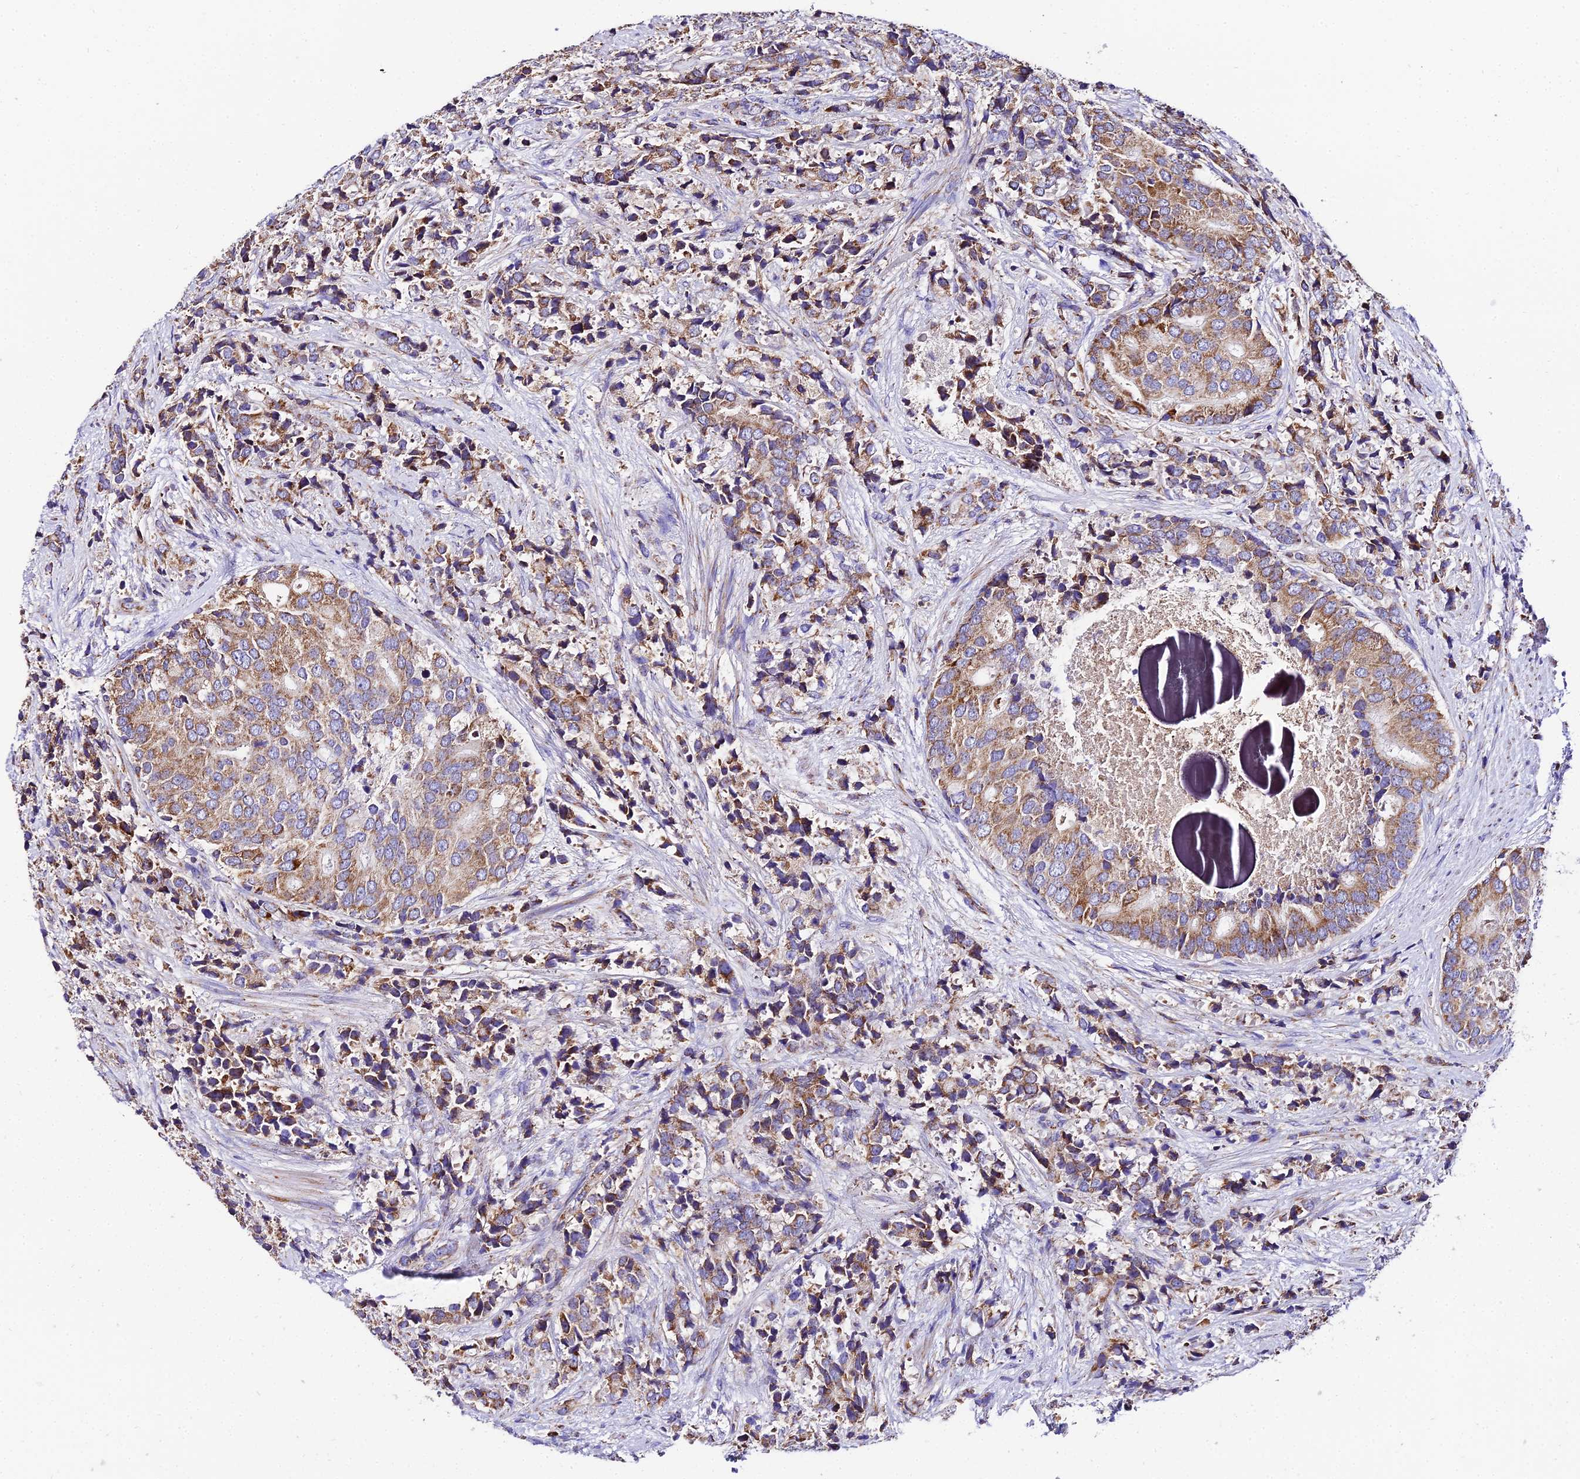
{"staining": {"intensity": "moderate", "quantity": ">75%", "location": "cytoplasmic/membranous"}, "tissue": "prostate cancer", "cell_type": "Tumor cells", "image_type": "cancer", "snomed": [{"axis": "morphology", "description": "Adenocarcinoma, High grade"}, {"axis": "topography", "description": "Prostate"}], "caption": "A high-resolution photomicrograph shows immunohistochemistry staining of prostate cancer, which shows moderate cytoplasmic/membranous staining in about >75% of tumor cells.", "gene": "OCIAD1", "patient": {"sex": "male", "age": 62}}